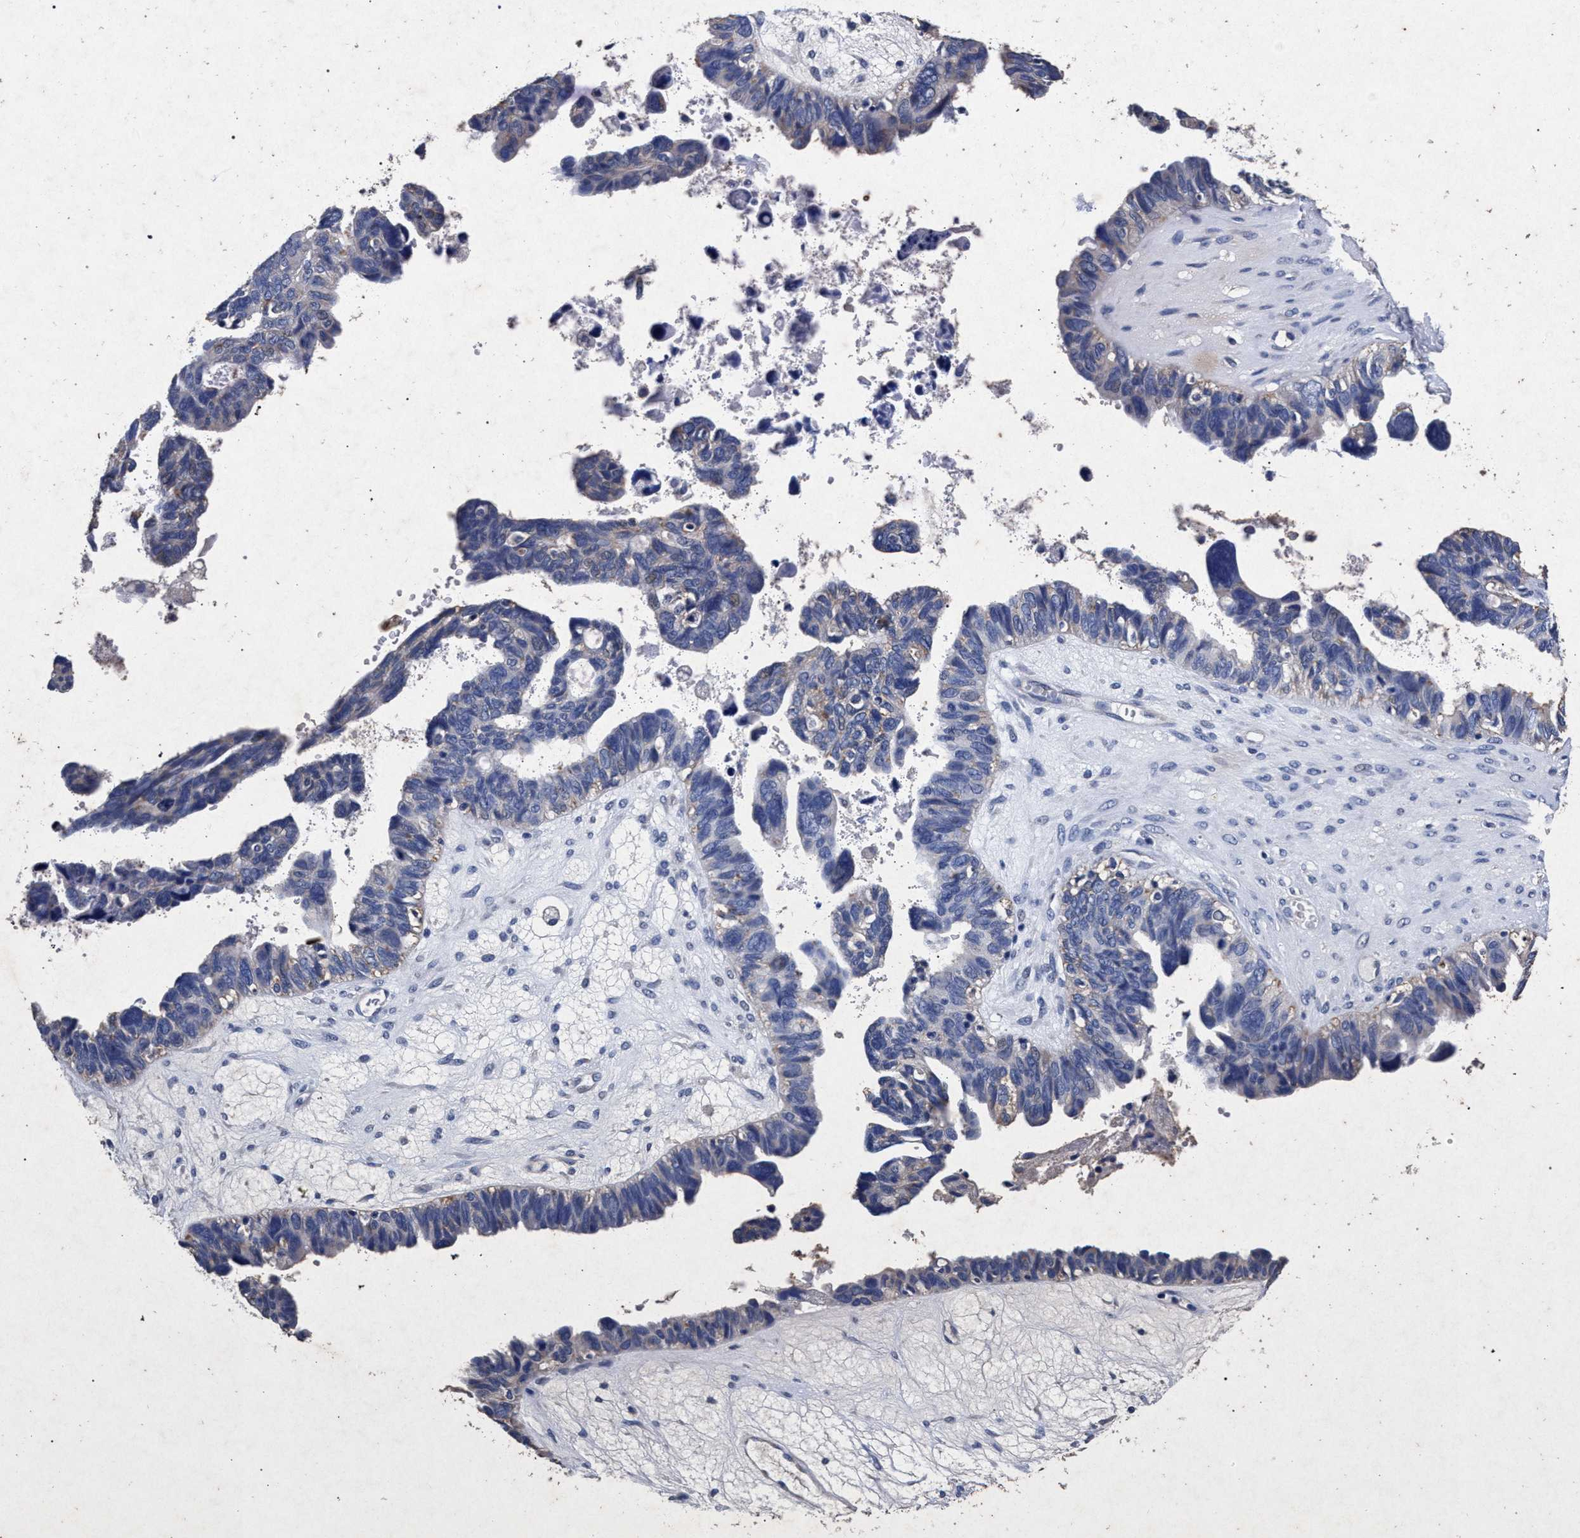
{"staining": {"intensity": "negative", "quantity": "none", "location": "none"}, "tissue": "ovarian cancer", "cell_type": "Tumor cells", "image_type": "cancer", "snomed": [{"axis": "morphology", "description": "Cystadenocarcinoma, serous, NOS"}, {"axis": "topography", "description": "Ovary"}], "caption": "High power microscopy micrograph of an immunohistochemistry (IHC) histopathology image of ovarian cancer, revealing no significant expression in tumor cells.", "gene": "ATP1A2", "patient": {"sex": "female", "age": 79}}